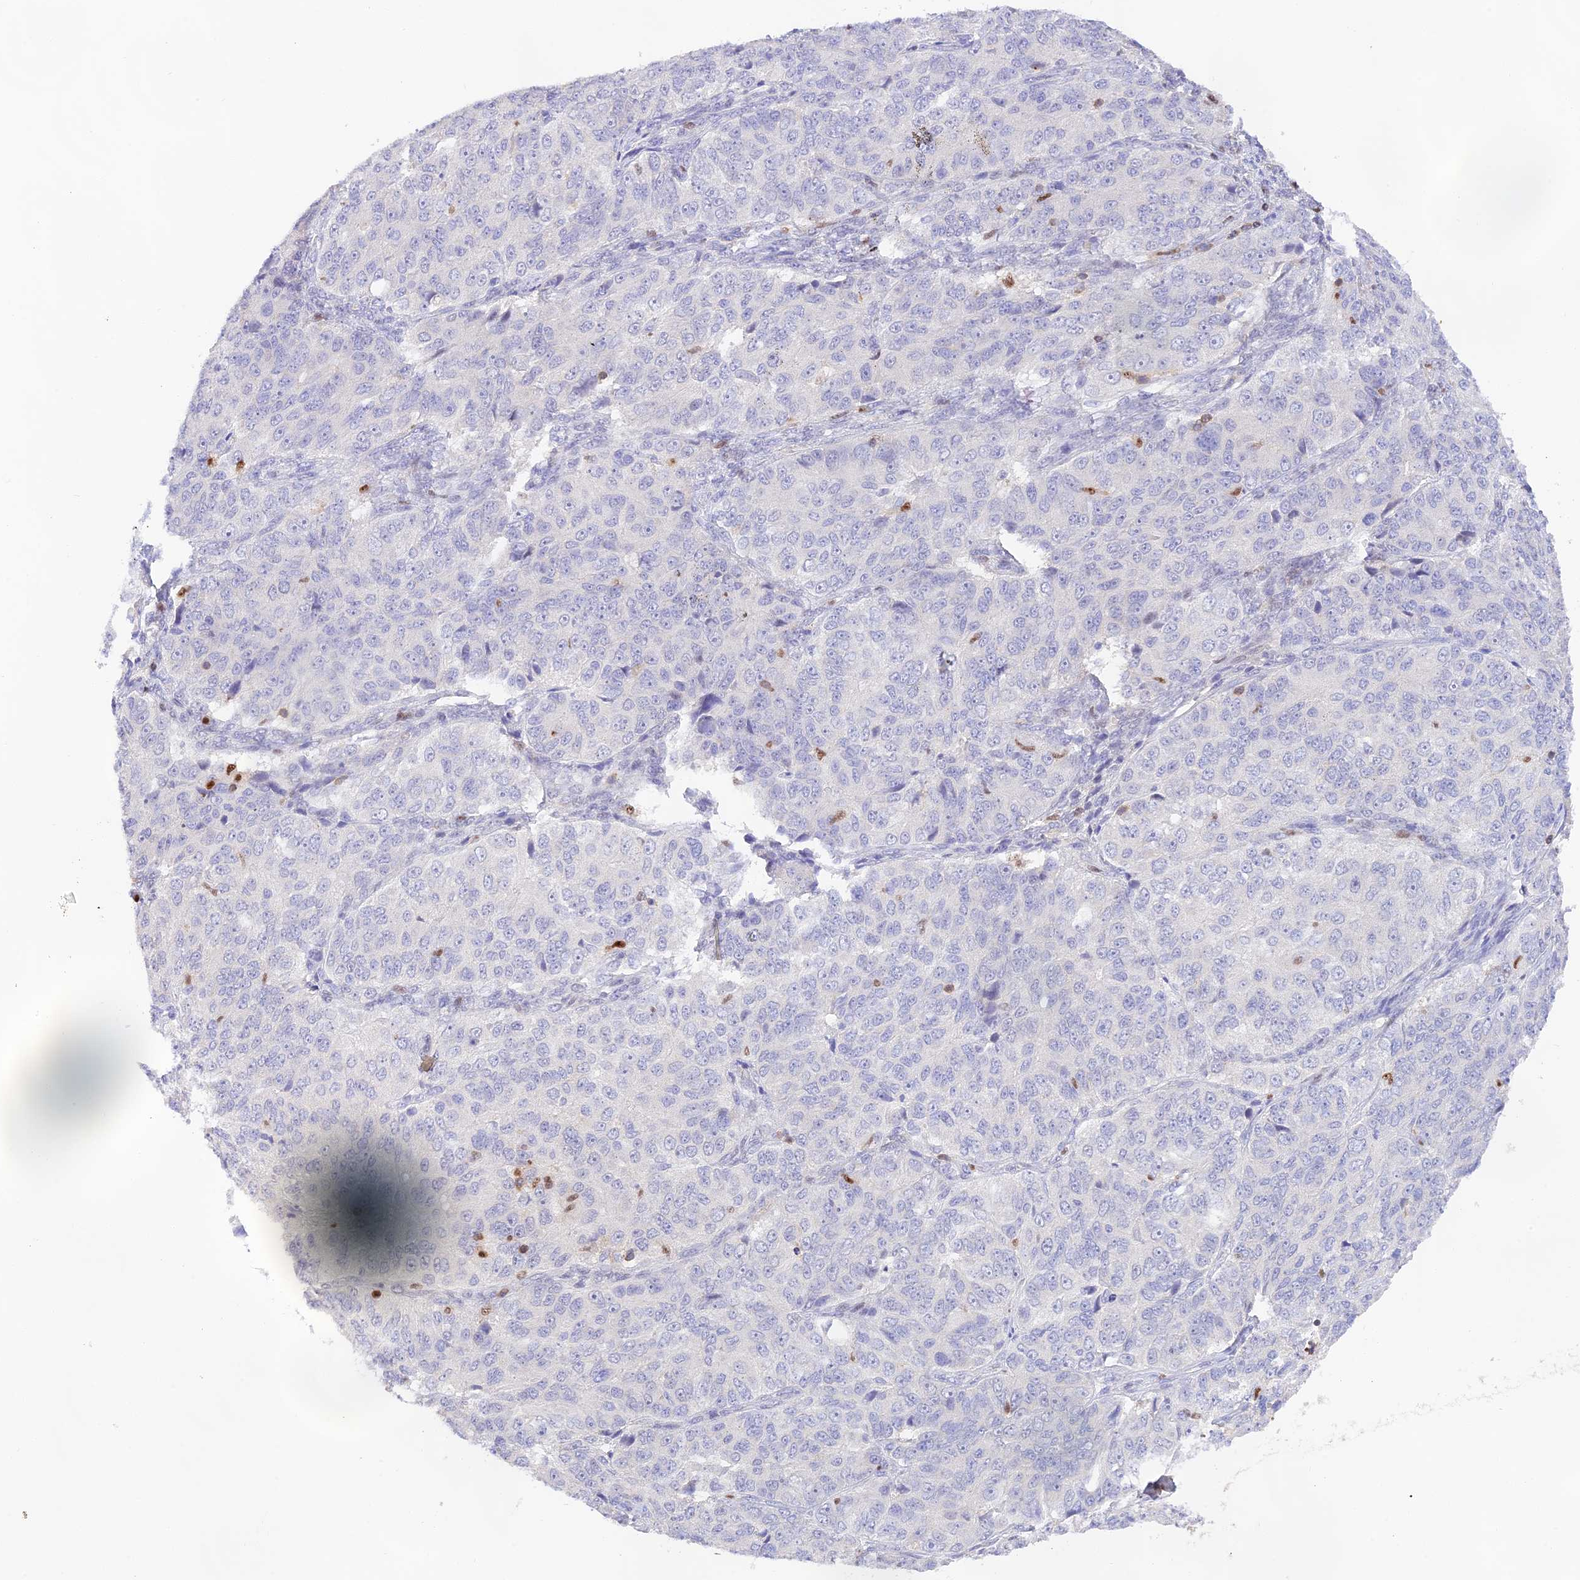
{"staining": {"intensity": "negative", "quantity": "none", "location": "none"}, "tissue": "ovarian cancer", "cell_type": "Tumor cells", "image_type": "cancer", "snomed": [{"axis": "morphology", "description": "Carcinoma, endometroid"}, {"axis": "topography", "description": "Ovary"}], "caption": "DAB immunohistochemical staining of ovarian endometroid carcinoma demonstrates no significant positivity in tumor cells. (DAB immunohistochemistry (IHC), high magnification).", "gene": "DENND1C", "patient": {"sex": "female", "age": 51}}